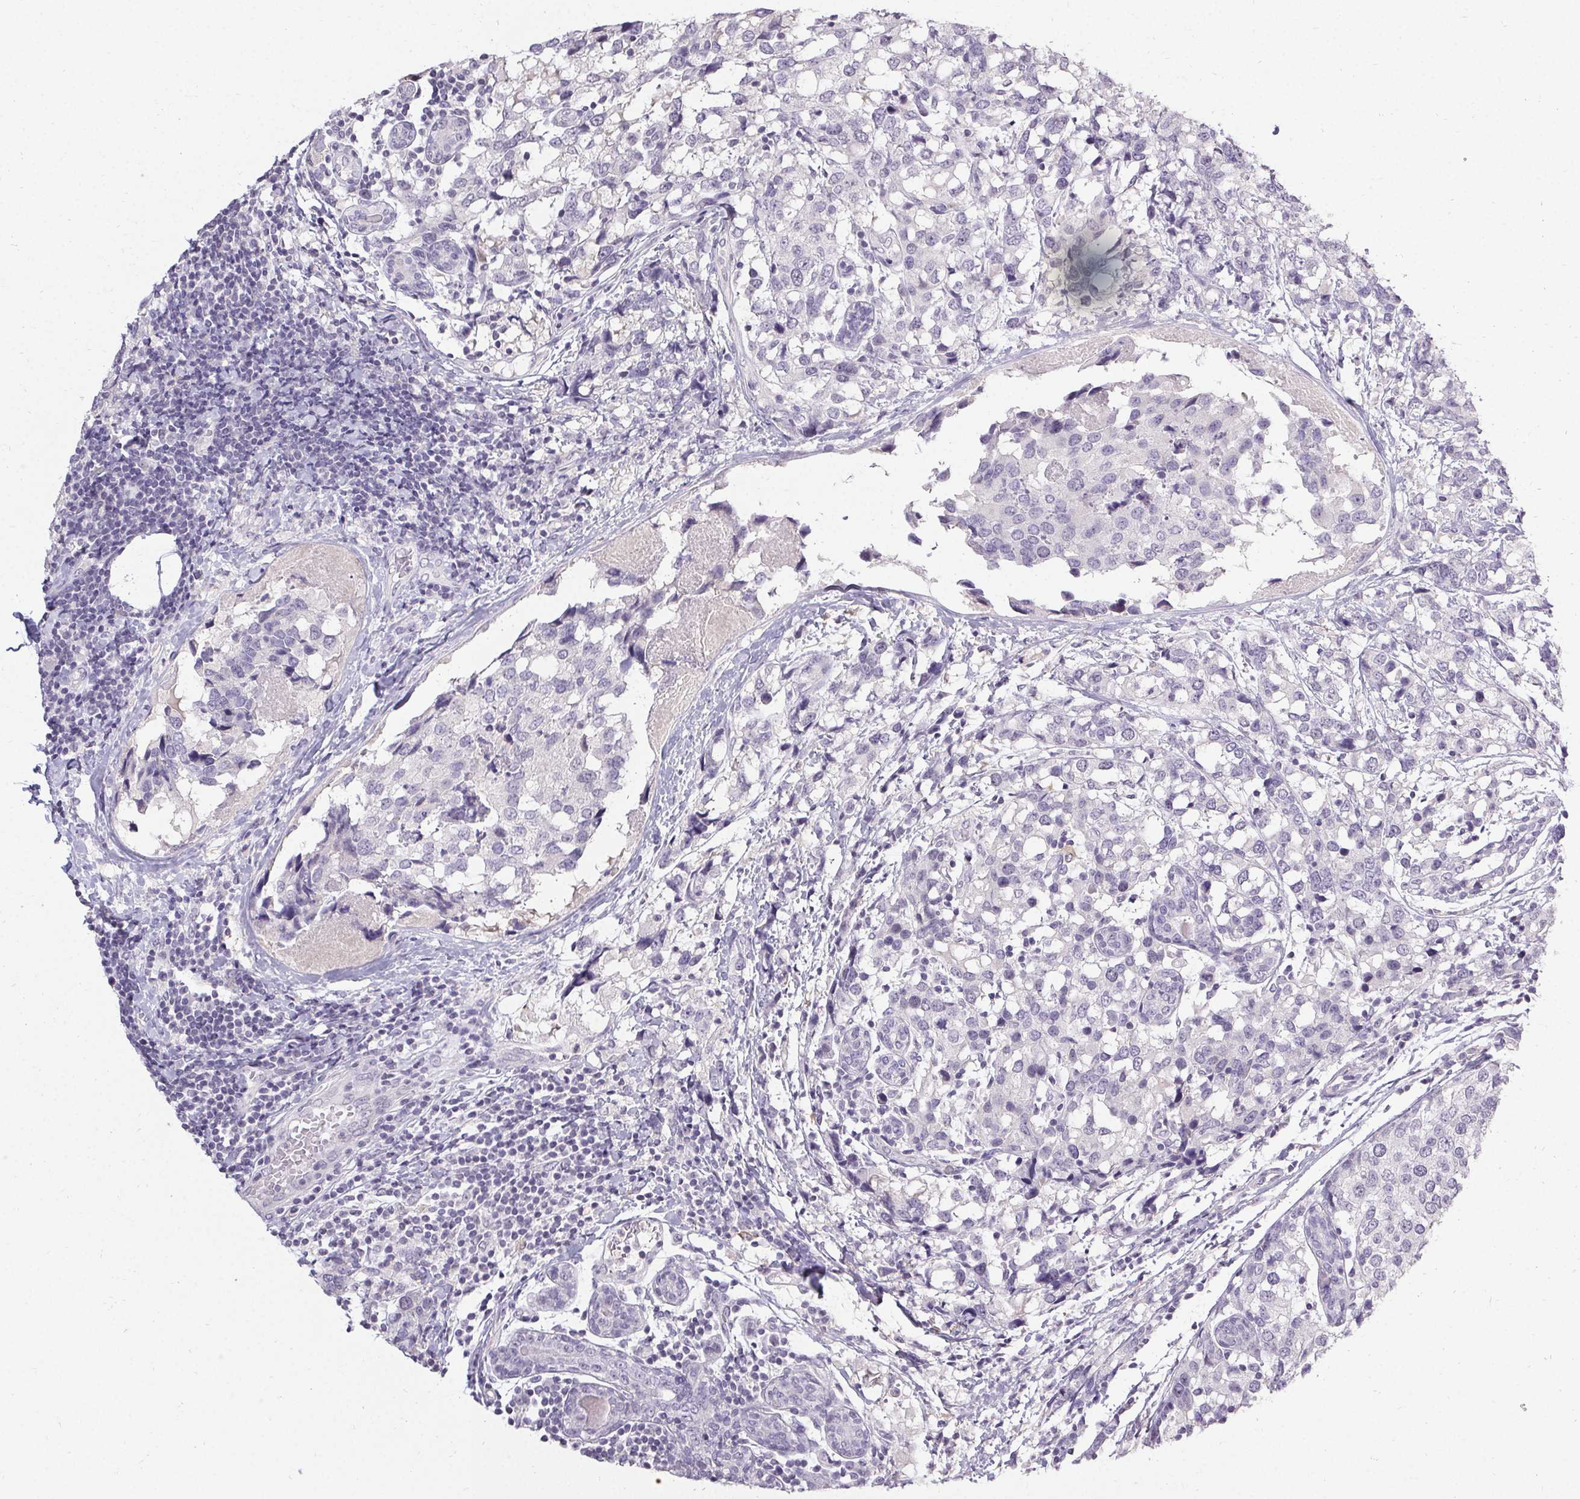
{"staining": {"intensity": "negative", "quantity": "none", "location": "none"}, "tissue": "breast cancer", "cell_type": "Tumor cells", "image_type": "cancer", "snomed": [{"axis": "morphology", "description": "Lobular carcinoma"}, {"axis": "topography", "description": "Breast"}], "caption": "Breast lobular carcinoma was stained to show a protein in brown. There is no significant staining in tumor cells.", "gene": "PMEL", "patient": {"sex": "female", "age": 59}}